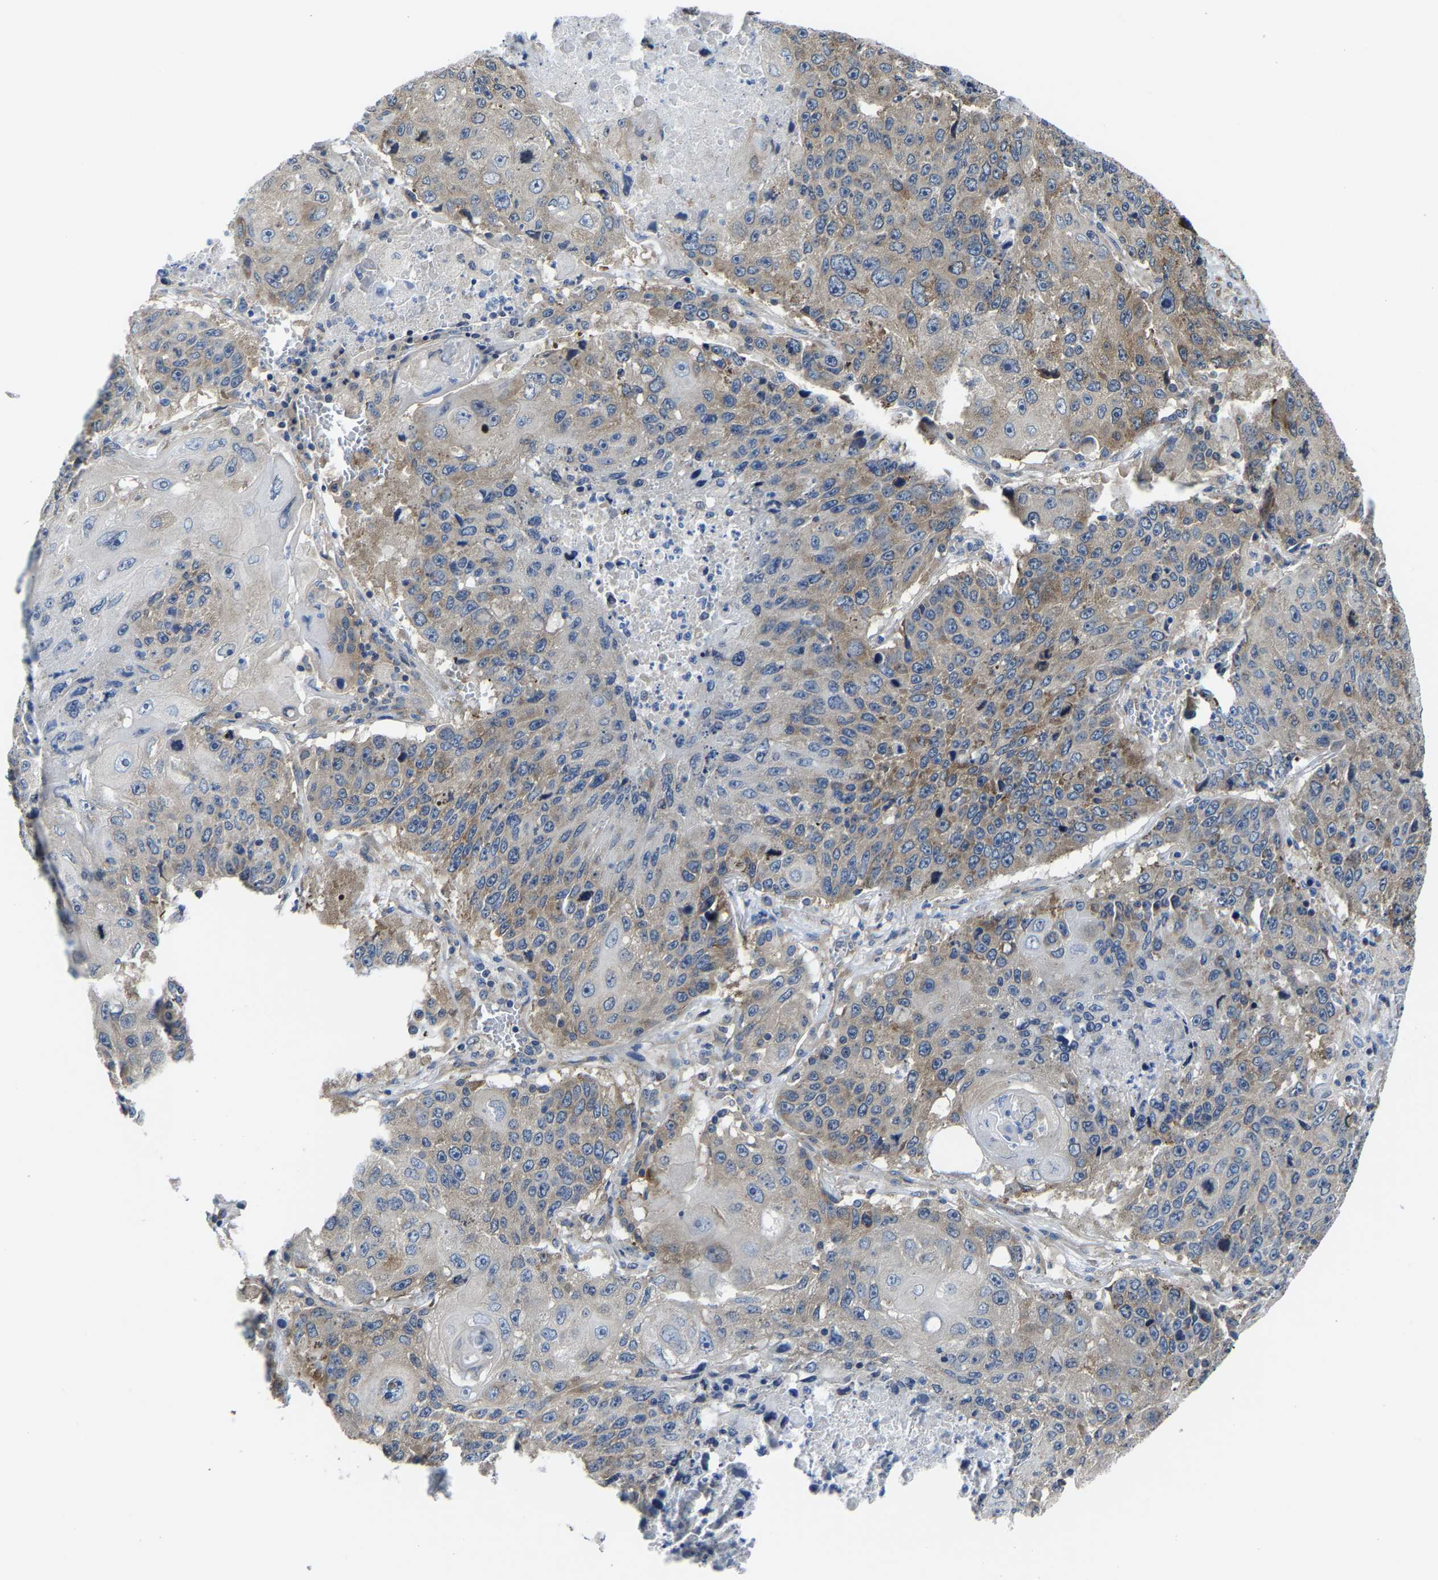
{"staining": {"intensity": "weak", "quantity": "25%-75%", "location": "cytoplasmic/membranous"}, "tissue": "lung cancer", "cell_type": "Tumor cells", "image_type": "cancer", "snomed": [{"axis": "morphology", "description": "Squamous cell carcinoma, NOS"}, {"axis": "topography", "description": "Lung"}], "caption": "DAB (3,3'-diaminobenzidine) immunohistochemical staining of squamous cell carcinoma (lung) displays weak cytoplasmic/membranous protein staining in about 25%-75% of tumor cells. (IHC, brightfield microscopy, high magnification).", "gene": "G3BP2", "patient": {"sex": "male", "age": 61}}